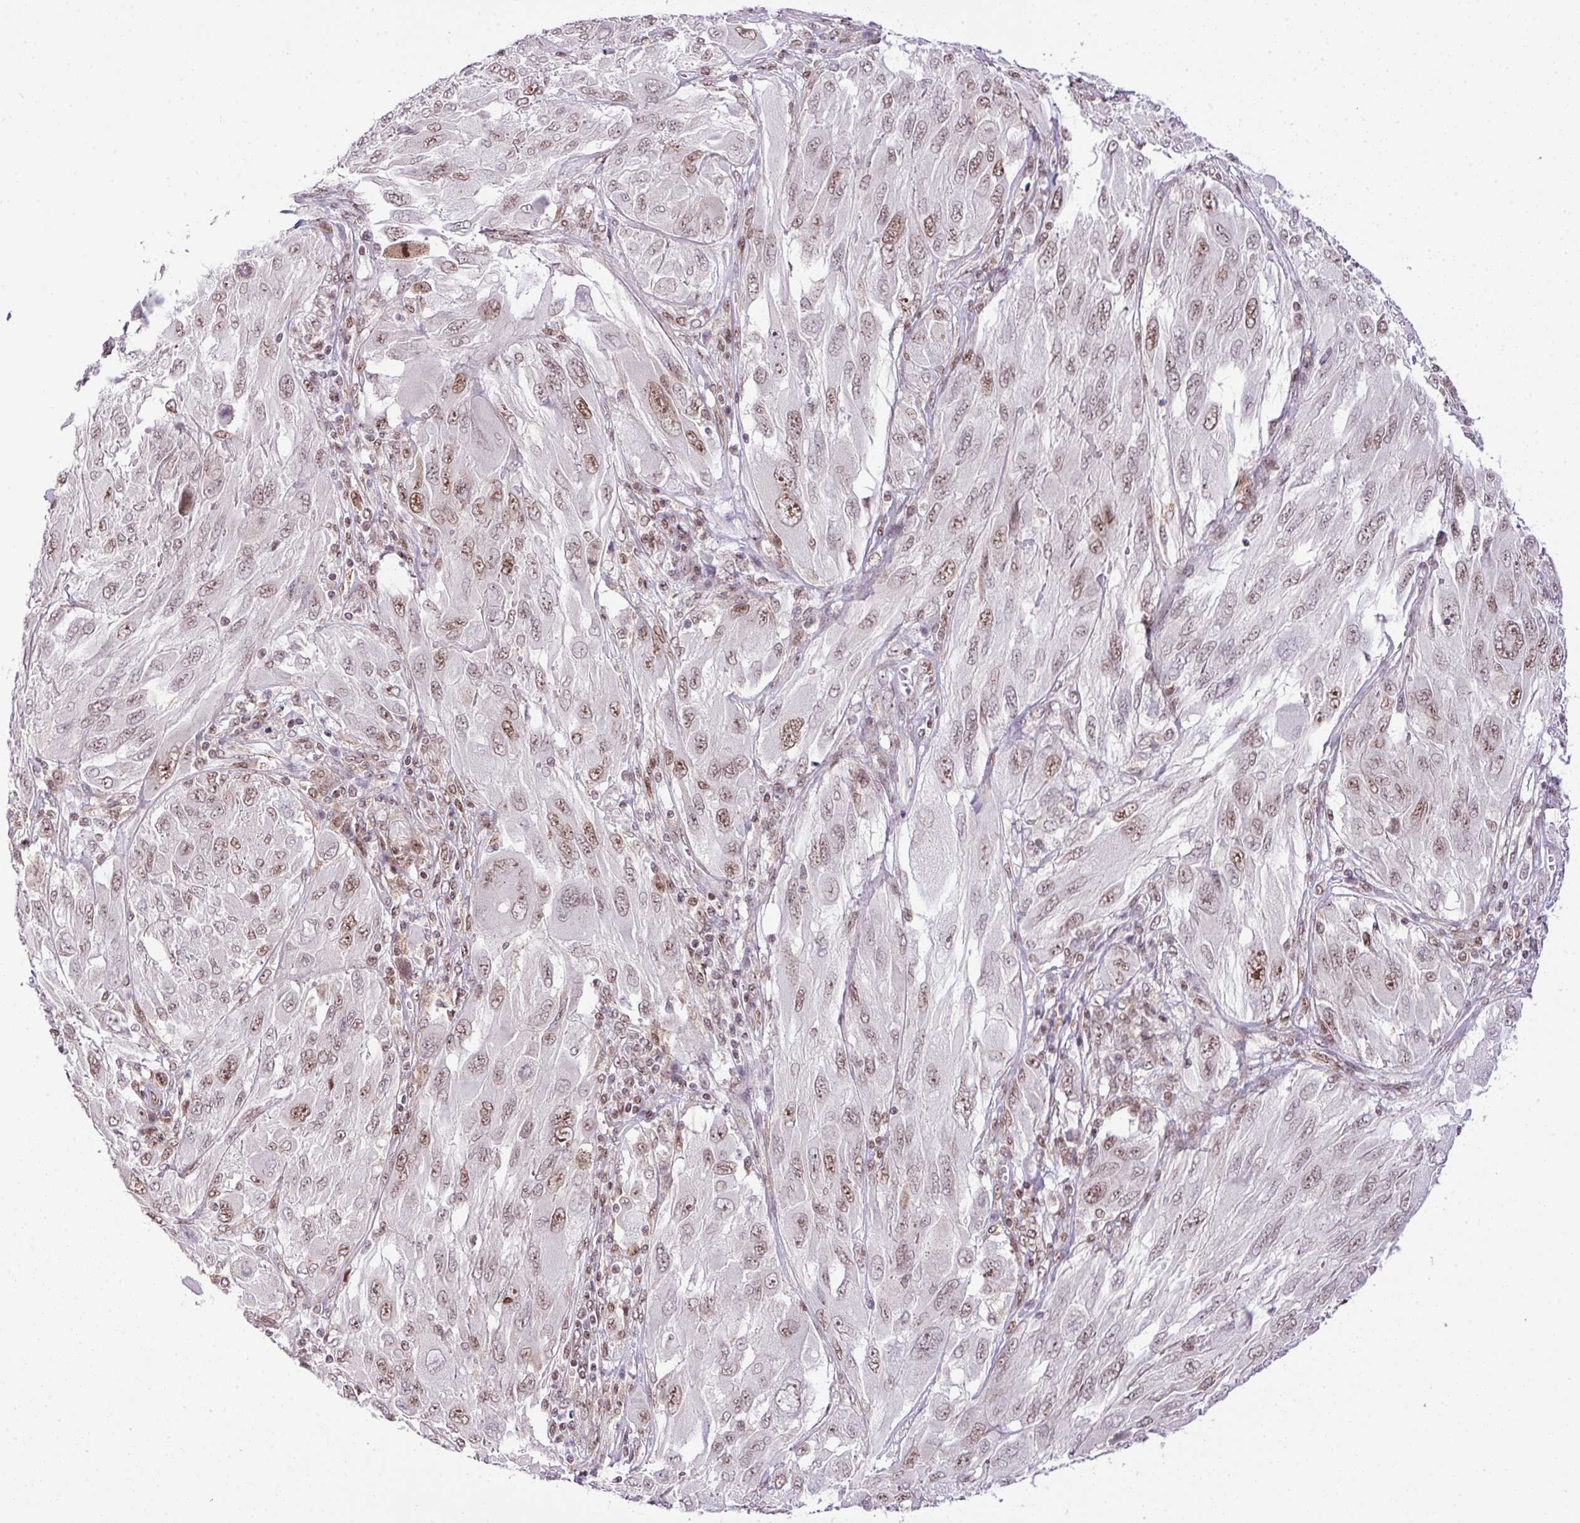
{"staining": {"intensity": "moderate", "quantity": ">75%", "location": "nuclear"}, "tissue": "melanoma", "cell_type": "Tumor cells", "image_type": "cancer", "snomed": [{"axis": "morphology", "description": "Malignant melanoma, NOS"}, {"axis": "topography", "description": "Skin"}], "caption": "Immunohistochemical staining of malignant melanoma shows medium levels of moderate nuclear protein expression in approximately >75% of tumor cells.", "gene": "CCDC137", "patient": {"sex": "female", "age": 91}}